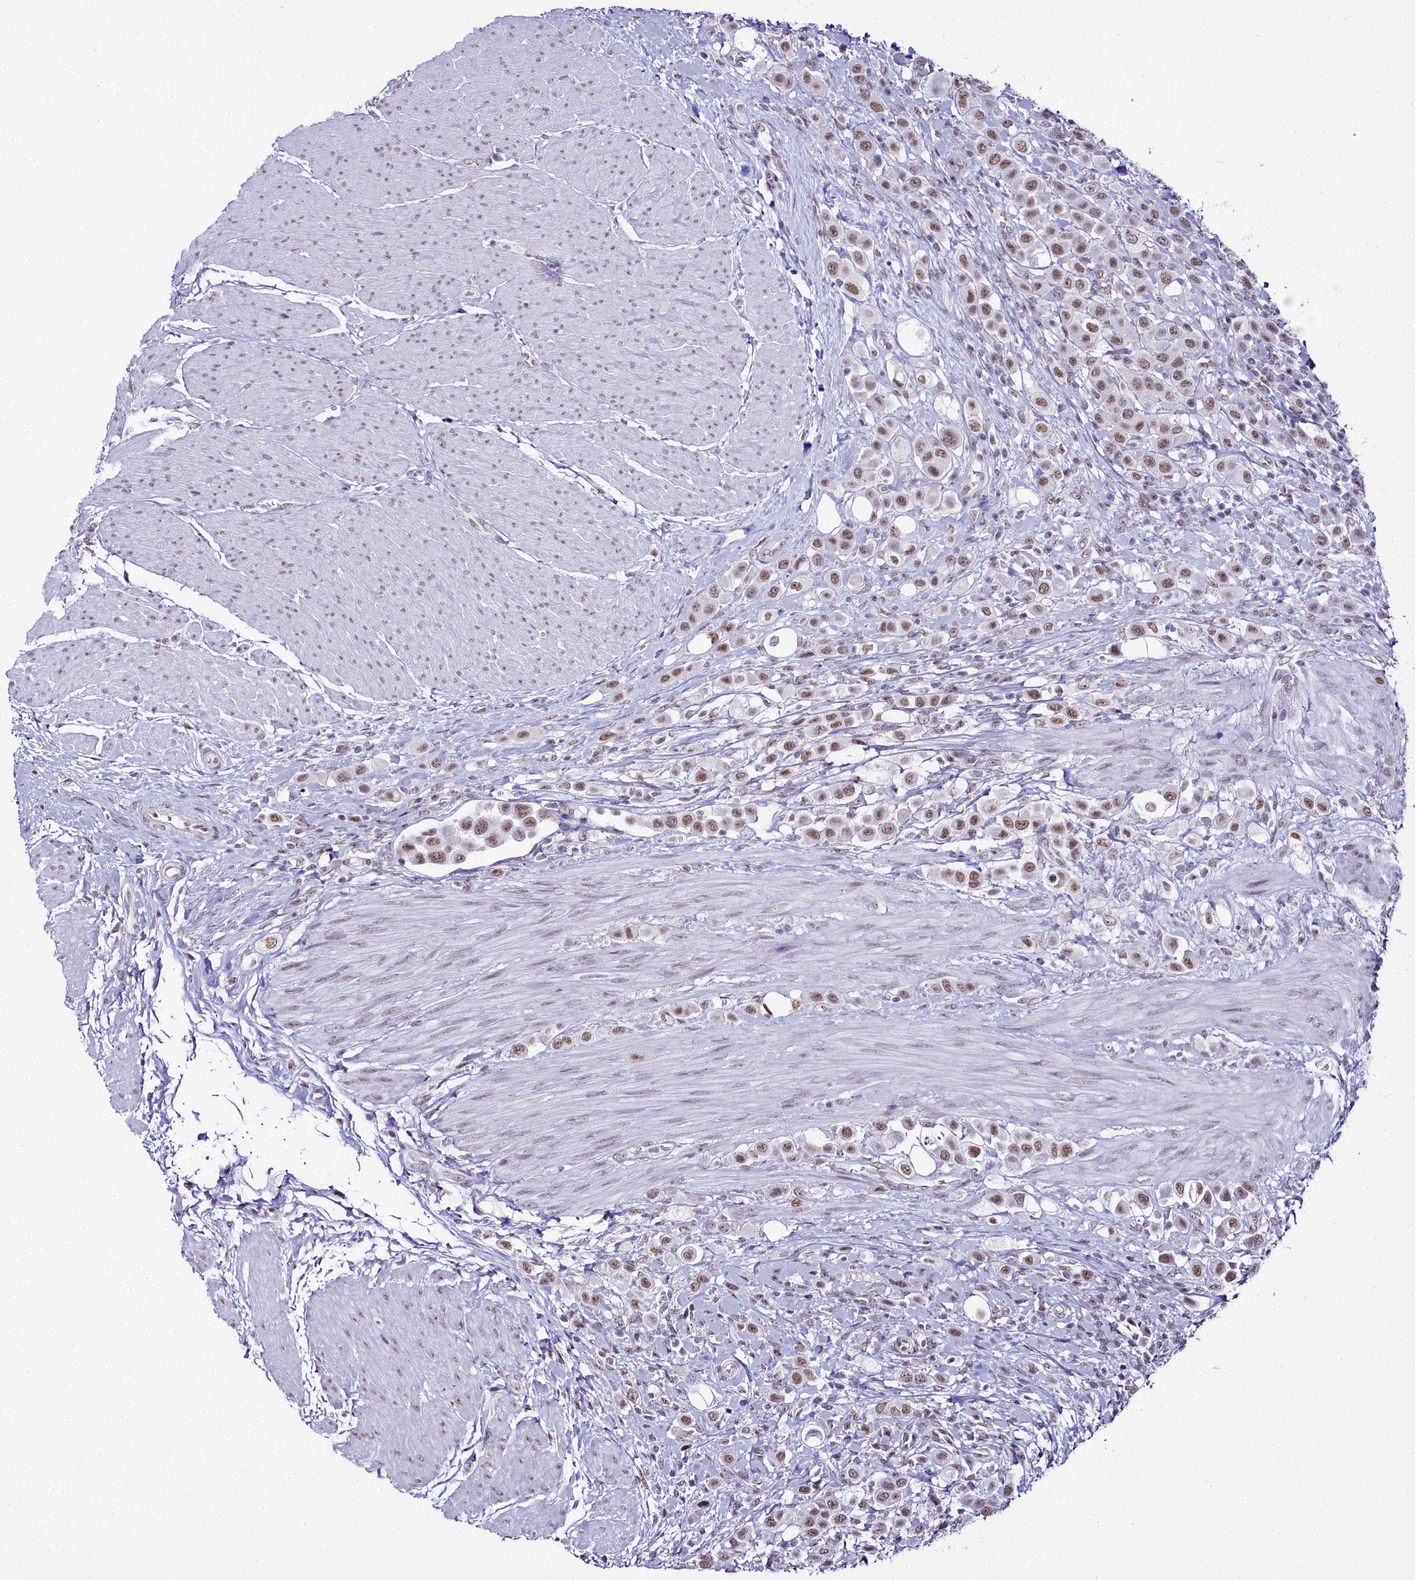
{"staining": {"intensity": "moderate", "quantity": ">75%", "location": "nuclear"}, "tissue": "urothelial cancer", "cell_type": "Tumor cells", "image_type": "cancer", "snomed": [{"axis": "morphology", "description": "Urothelial carcinoma, High grade"}, {"axis": "topography", "description": "Urinary bladder"}], "caption": "Immunohistochemical staining of human urothelial cancer displays moderate nuclear protein positivity in about >75% of tumor cells. Using DAB (brown) and hematoxylin (blue) stains, captured at high magnification using brightfield microscopy.", "gene": "RBM12", "patient": {"sex": "male", "age": 50}}